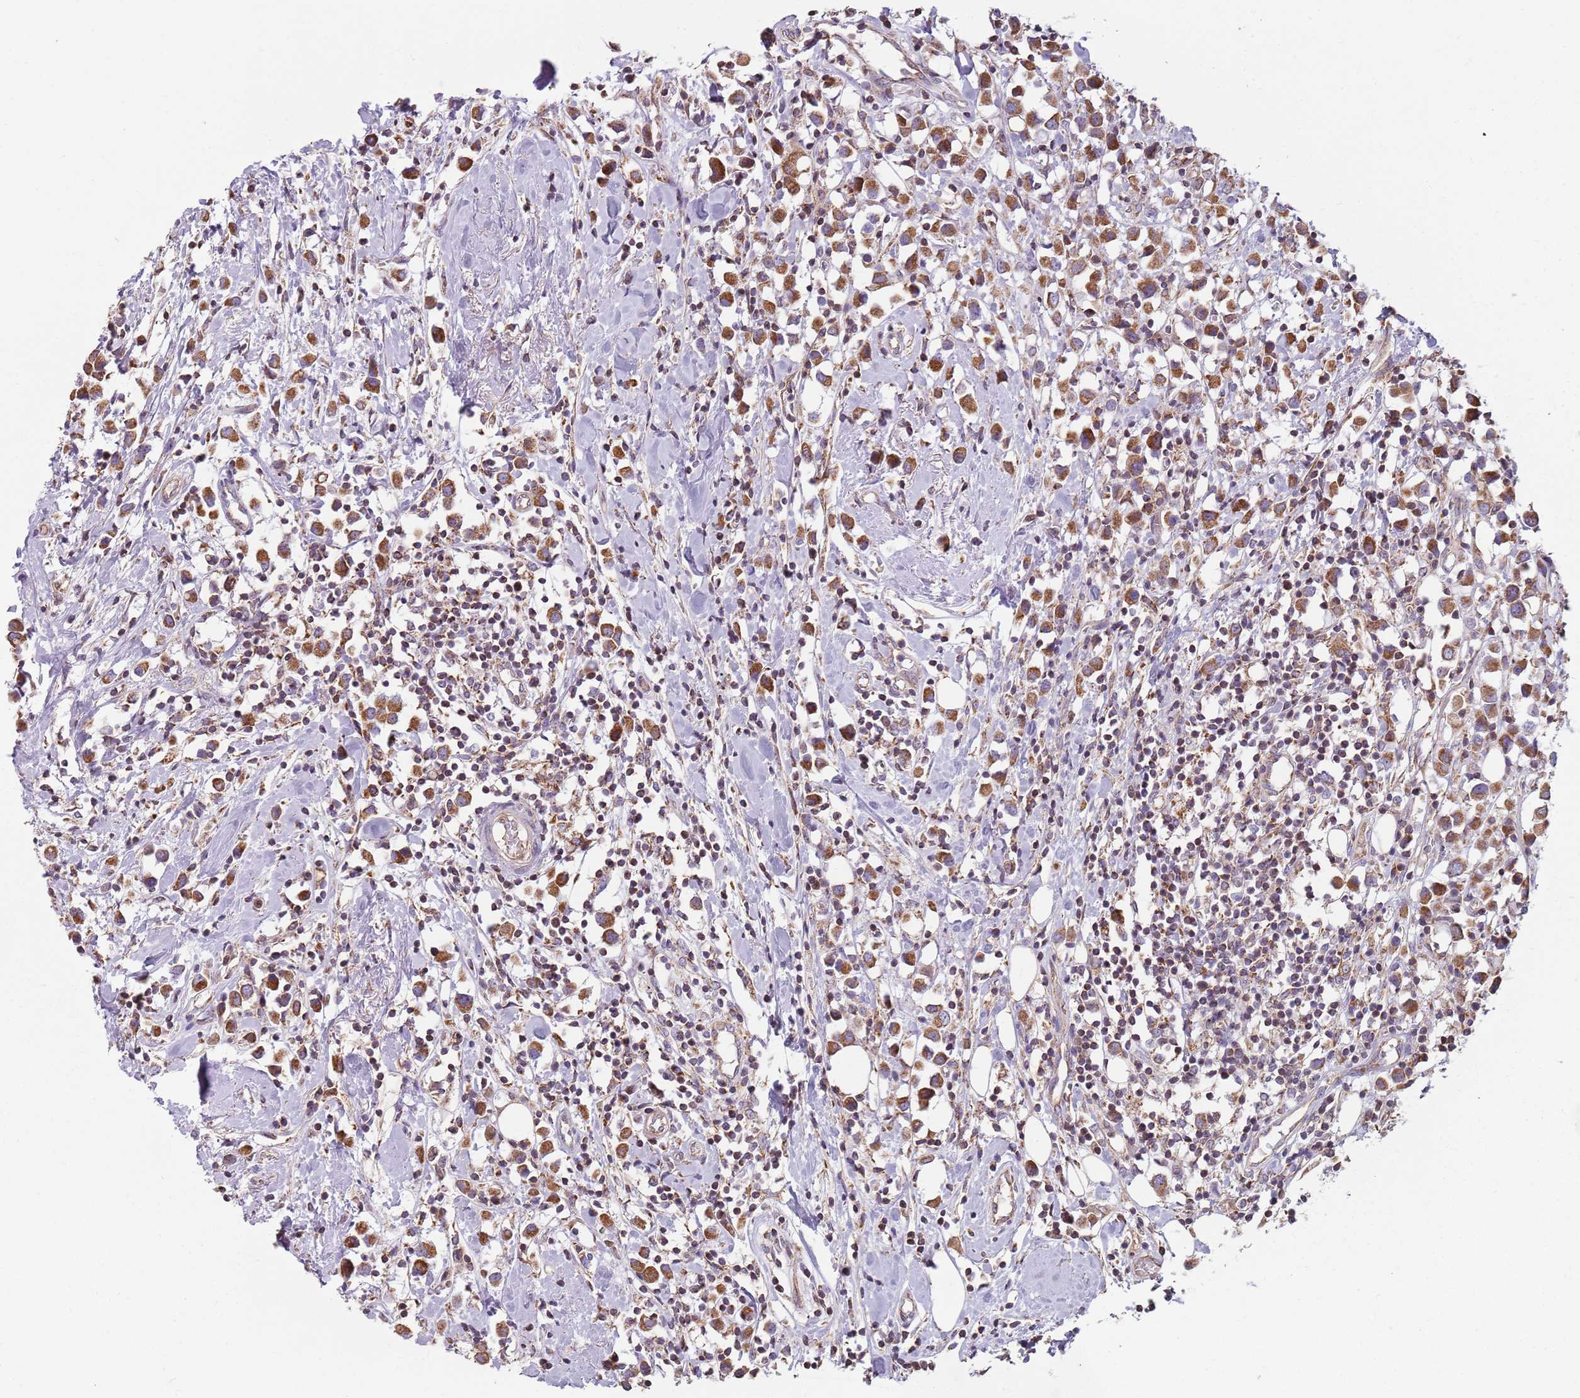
{"staining": {"intensity": "moderate", "quantity": ">75%", "location": "cytoplasmic/membranous"}, "tissue": "breast cancer", "cell_type": "Tumor cells", "image_type": "cancer", "snomed": [{"axis": "morphology", "description": "Duct carcinoma"}, {"axis": "topography", "description": "Breast"}], "caption": "IHC of human breast invasive ductal carcinoma exhibits medium levels of moderate cytoplasmic/membranous staining in approximately >75% of tumor cells.", "gene": "GAS8", "patient": {"sex": "female", "age": 61}}